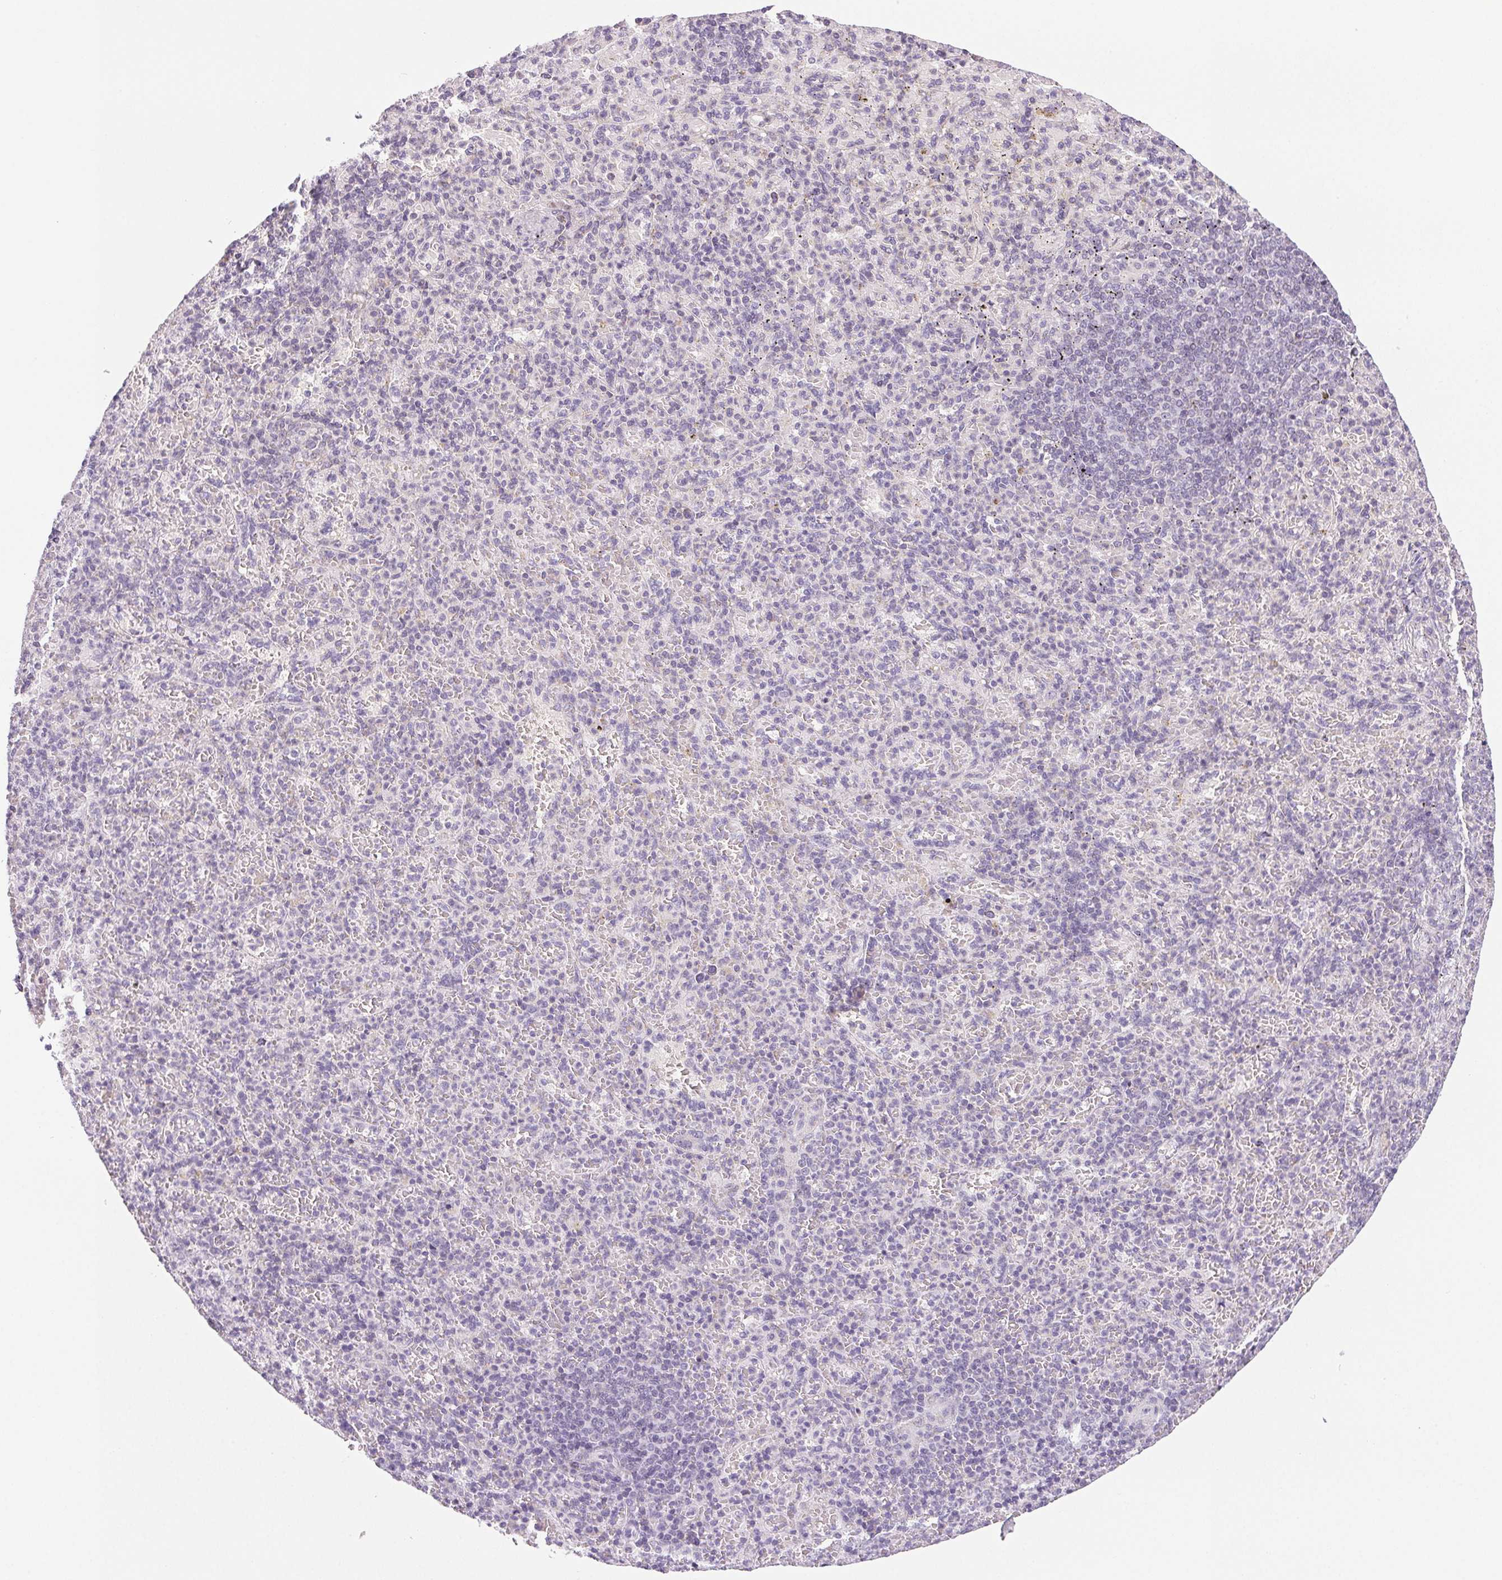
{"staining": {"intensity": "negative", "quantity": "none", "location": "none"}, "tissue": "spleen", "cell_type": "Cells in red pulp", "image_type": "normal", "snomed": [{"axis": "morphology", "description": "Normal tissue, NOS"}, {"axis": "topography", "description": "Spleen"}], "caption": "Immunohistochemistry (IHC) image of unremarkable human spleen stained for a protein (brown), which demonstrates no positivity in cells in red pulp. (DAB (3,3'-diaminobenzidine) immunohistochemistry, high magnification).", "gene": "COL7A1", "patient": {"sex": "female", "age": 74}}